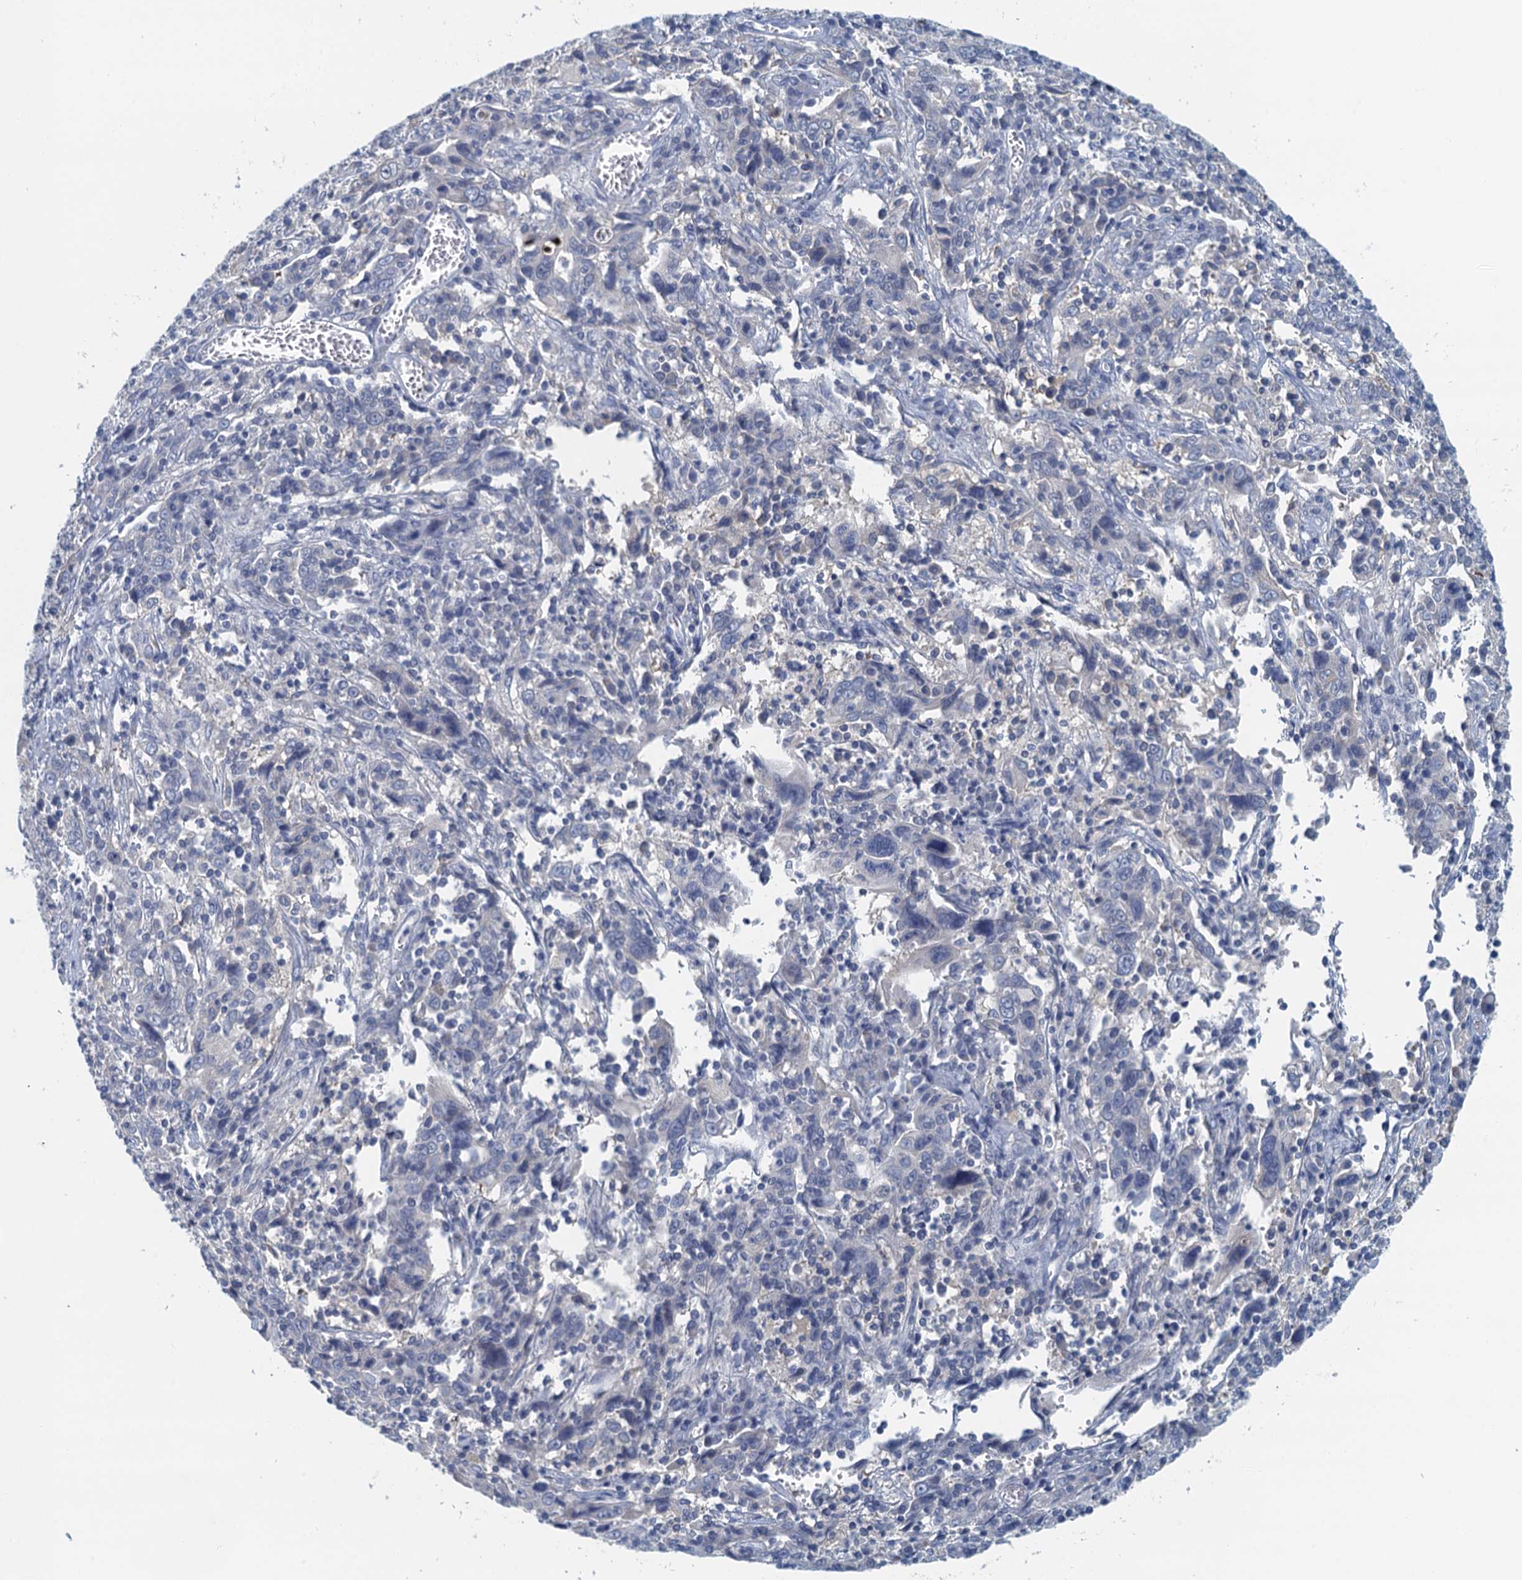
{"staining": {"intensity": "negative", "quantity": "none", "location": "none"}, "tissue": "cervical cancer", "cell_type": "Tumor cells", "image_type": "cancer", "snomed": [{"axis": "morphology", "description": "Squamous cell carcinoma, NOS"}, {"axis": "topography", "description": "Cervix"}], "caption": "Immunohistochemistry histopathology image of cervical cancer (squamous cell carcinoma) stained for a protein (brown), which reveals no staining in tumor cells.", "gene": "NUBP2", "patient": {"sex": "female", "age": 46}}